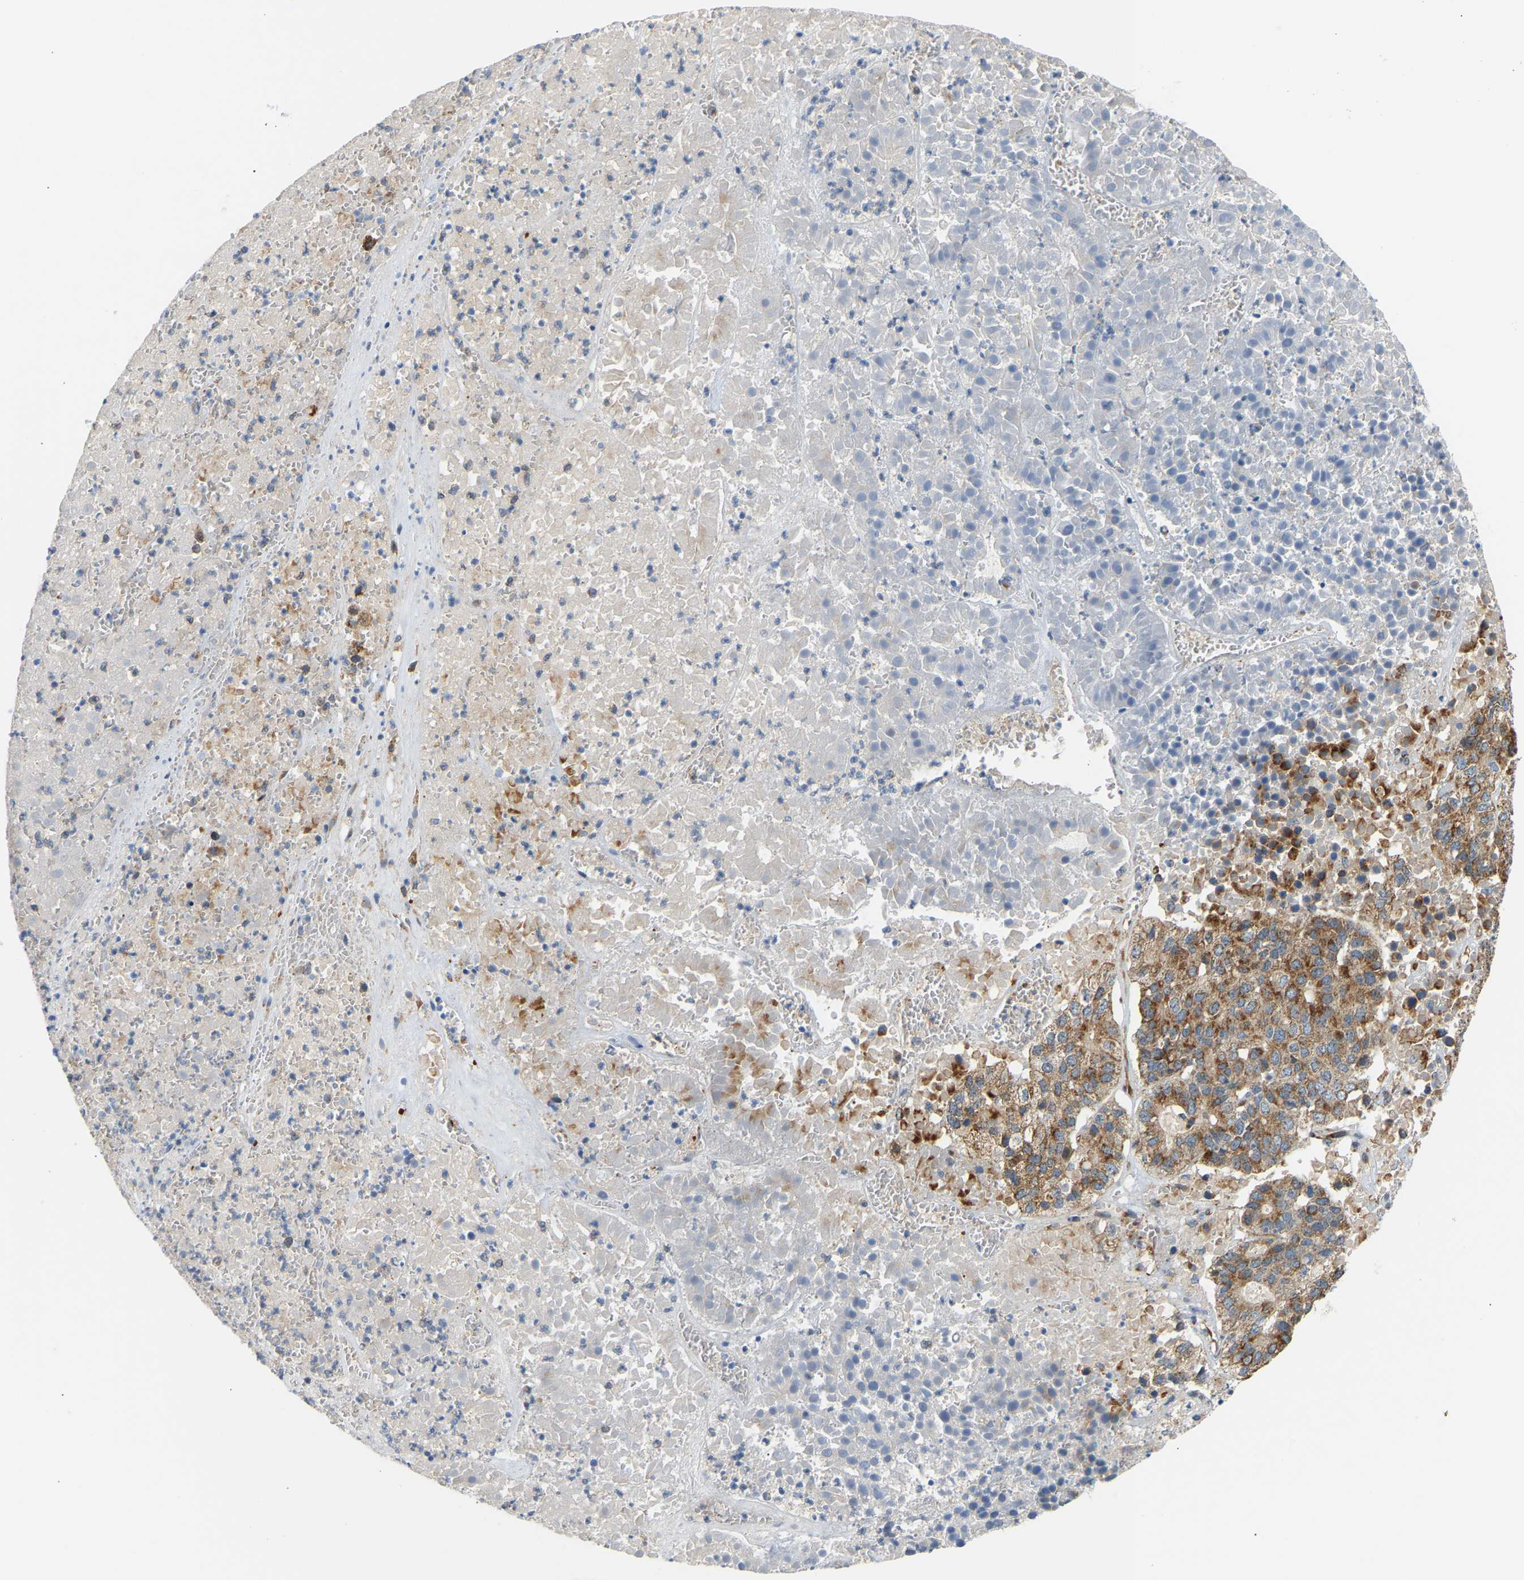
{"staining": {"intensity": "moderate", "quantity": ">75%", "location": "cytoplasmic/membranous"}, "tissue": "pancreatic cancer", "cell_type": "Tumor cells", "image_type": "cancer", "snomed": [{"axis": "morphology", "description": "Adenocarcinoma, NOS"}, {"axis": "topography", "description": "Pancreas"}], "caption": "Protein expression analysis of human pancreatic adenocarcinoma reveals moderate cytoplasmic/membranous expression in about >75% of tumor cells. (Stains: DAB (3,3'-diaminobenzidine) in brown, nuclei in blue, Microscopy: brightfield microscopy at high magnification).", "gene": "YIPF2", "patient": {"sex": "male", "age": 50}}